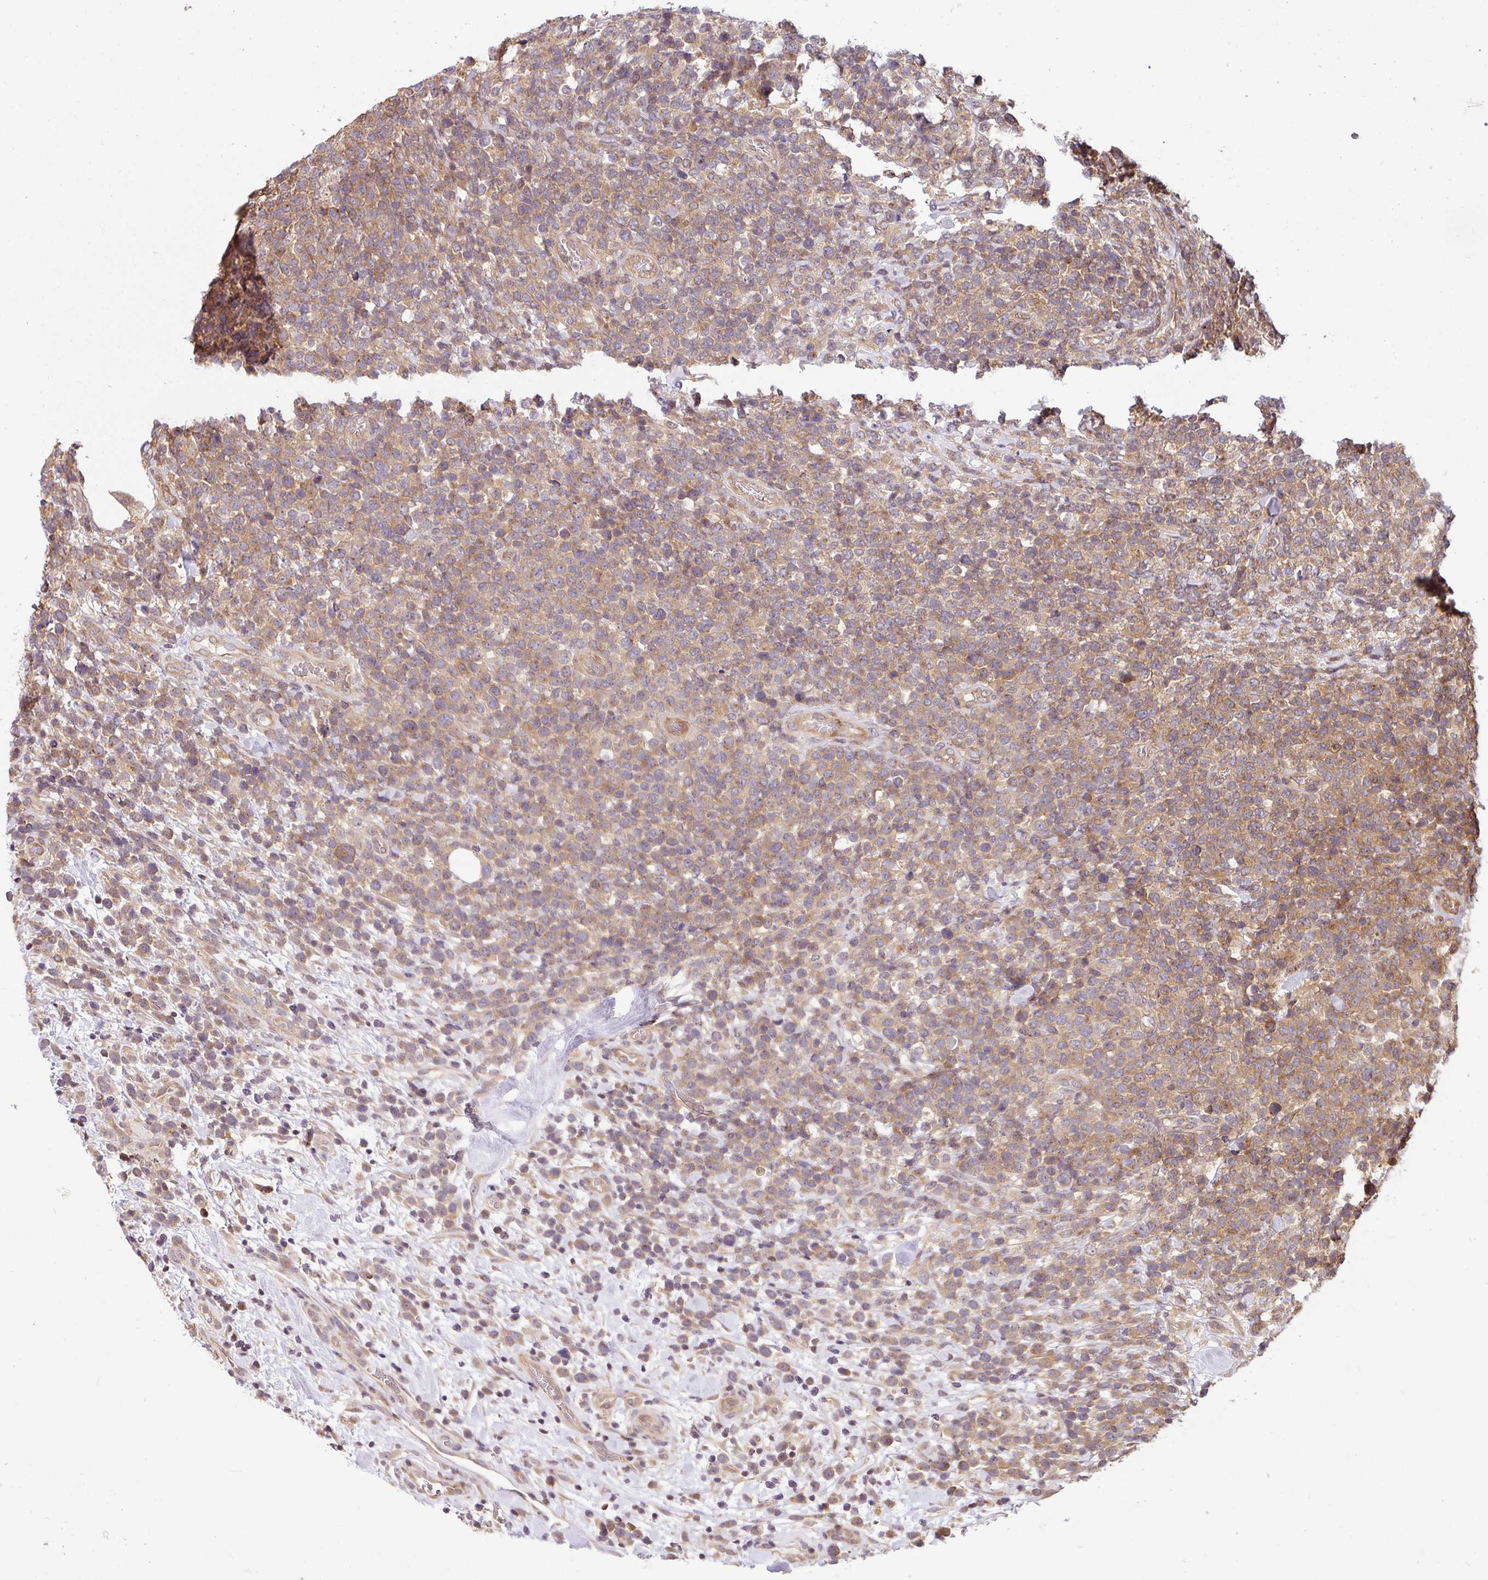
{"staining": {"intensity": "weak", "quantity": ">75%", "location": "cytoplasmic/membranous"}, "tissue": "lymphoma", "cell_type": "Tumor cells", "image_type": "cancer", "snomed": [{"axis": "morphology", "description": "Malignant lymphoma, non-Hodgkin's type, High grade"}, {"axis": "topography", "description": "Soft tissue"}], "caption": "Protein expression analysis of high-grade malignant lymphoma, non-Hodgkin's type shows weak cytoplasmic/membranous staining in approximately >75% of tumor cells.", "gene": "SHB", "patient": {"sex": "female", "age": 56}}